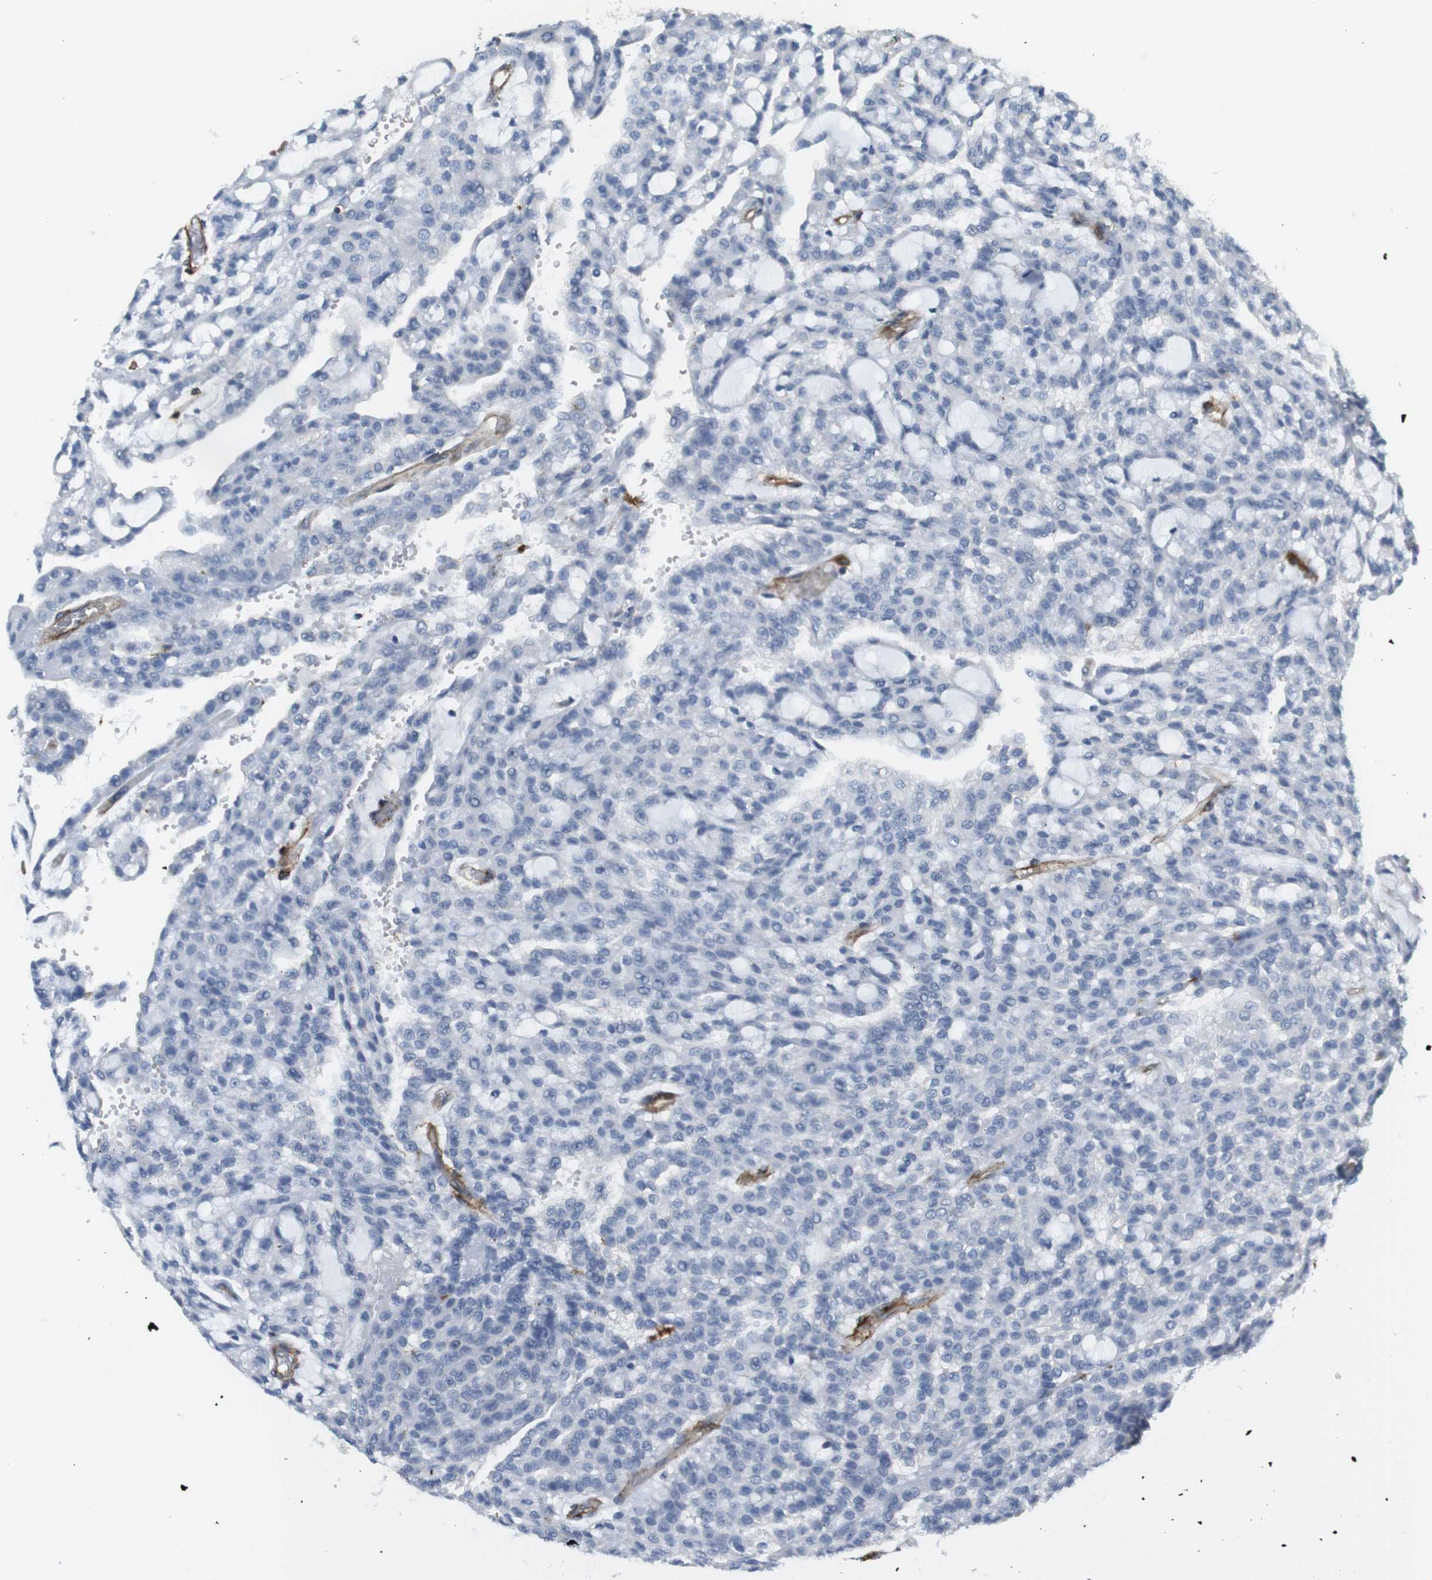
{"staining": {"intensity": "negative", "quantity": "none", "location": "none"}, "tissue": "renal cancer", "cell_type": "Tumor cells", "image_type": "cancer", "snomed": [{"axis": "morphology", "description": "Adenocarcinoma, NOS"}, {"axis": "topography", "description": "Kidney"}], "caption": "The IHC micrograph has no significant positivity in tumor cells of adenocarcinoma (renal) tissue.", "gene": "F2R", "patient": {"sex": "male", "age": 63}}